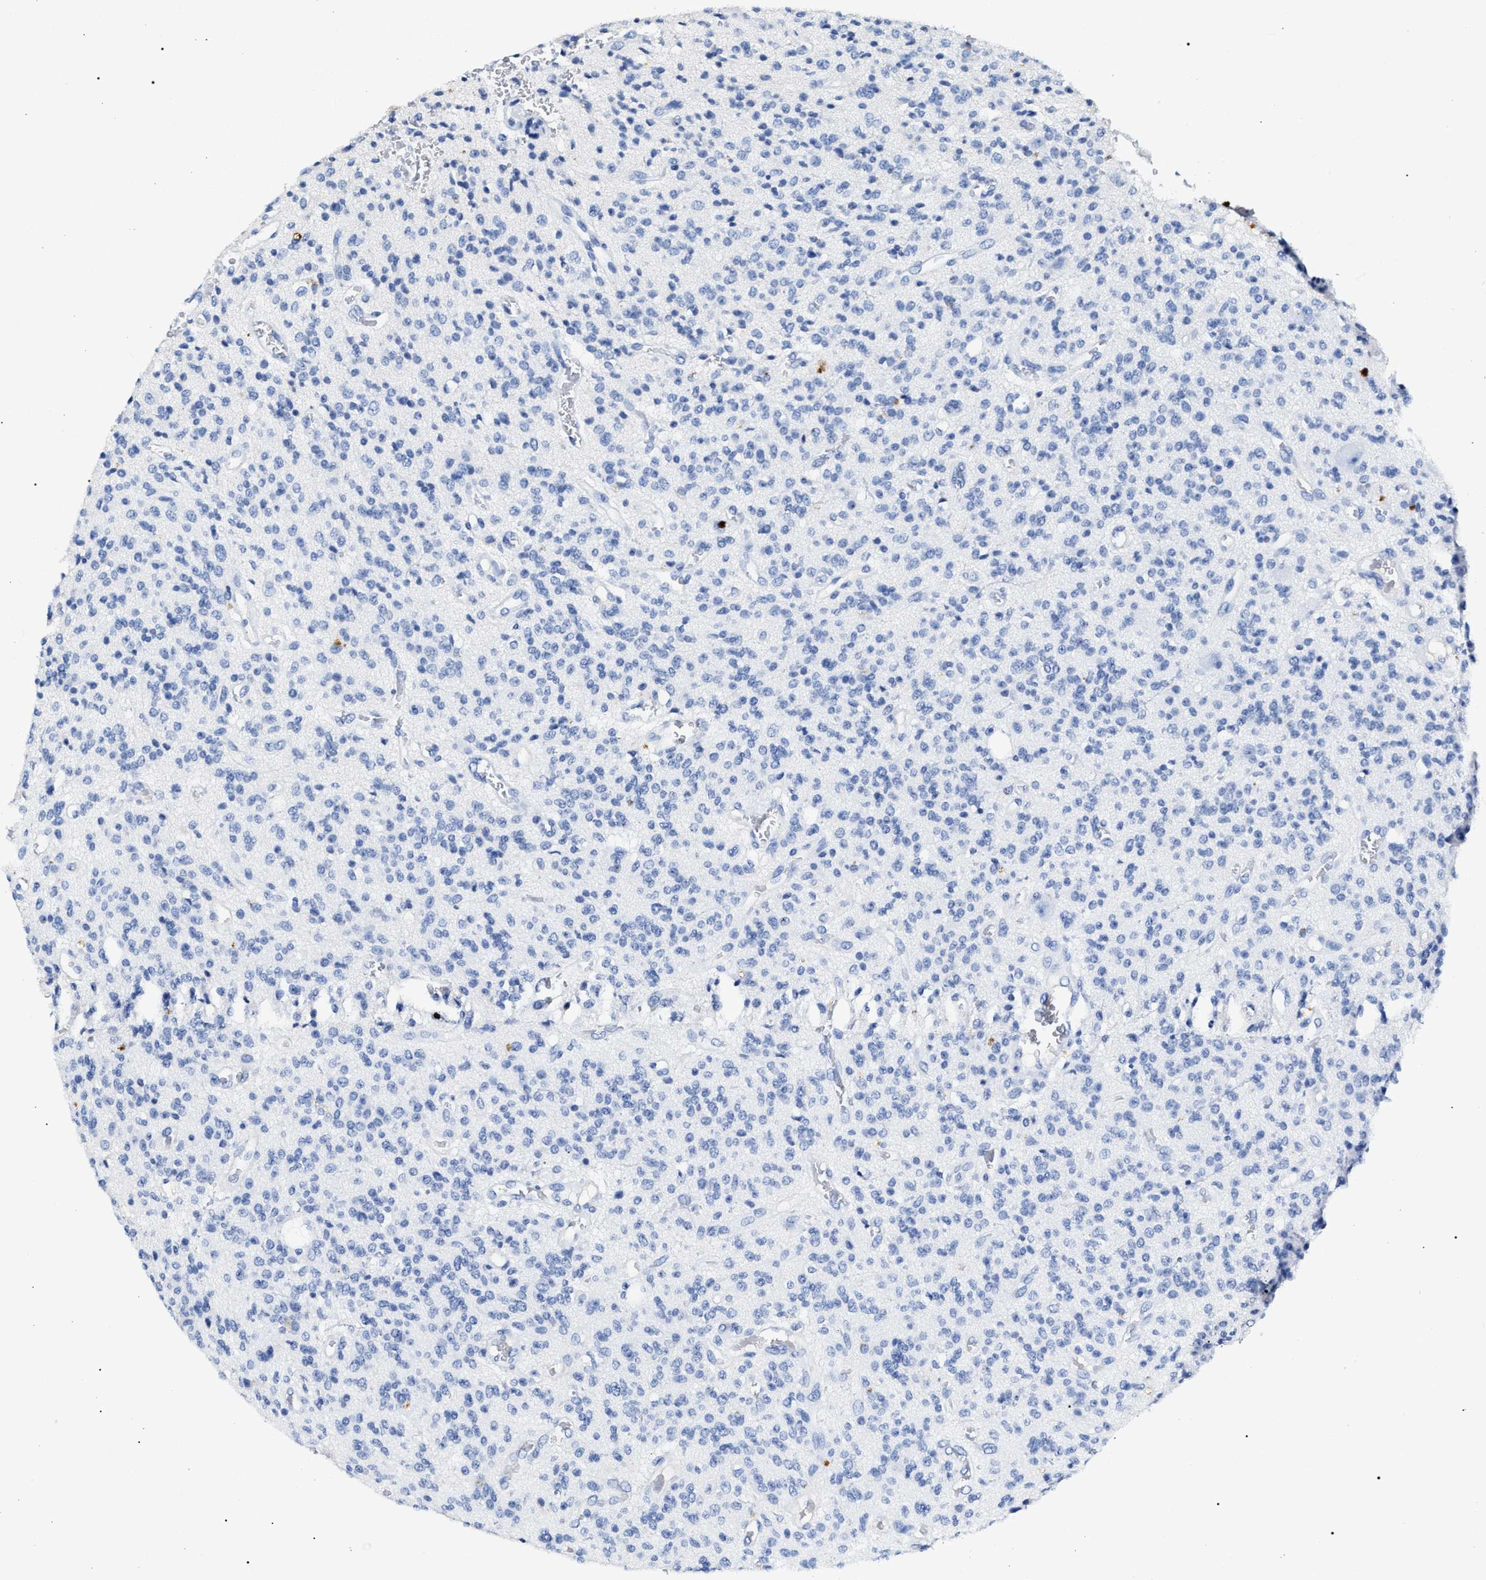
{"staining": {"intensity": "negative", "quantity": "none", "location": "none"}, "tissue": "glioma", "cell_type": "Tumor cells", "image_type": "cancer", "snomed": [{"axis": "morphology", "description": "Glioma, malignant, High grade"}, {"axis": "topography", "description": "Brain"}], "caption": "Tumor cells show no significant protein expression in glioma.", "gene": "LRRC8E", "patient": {"sex": "male", "age": 34}}